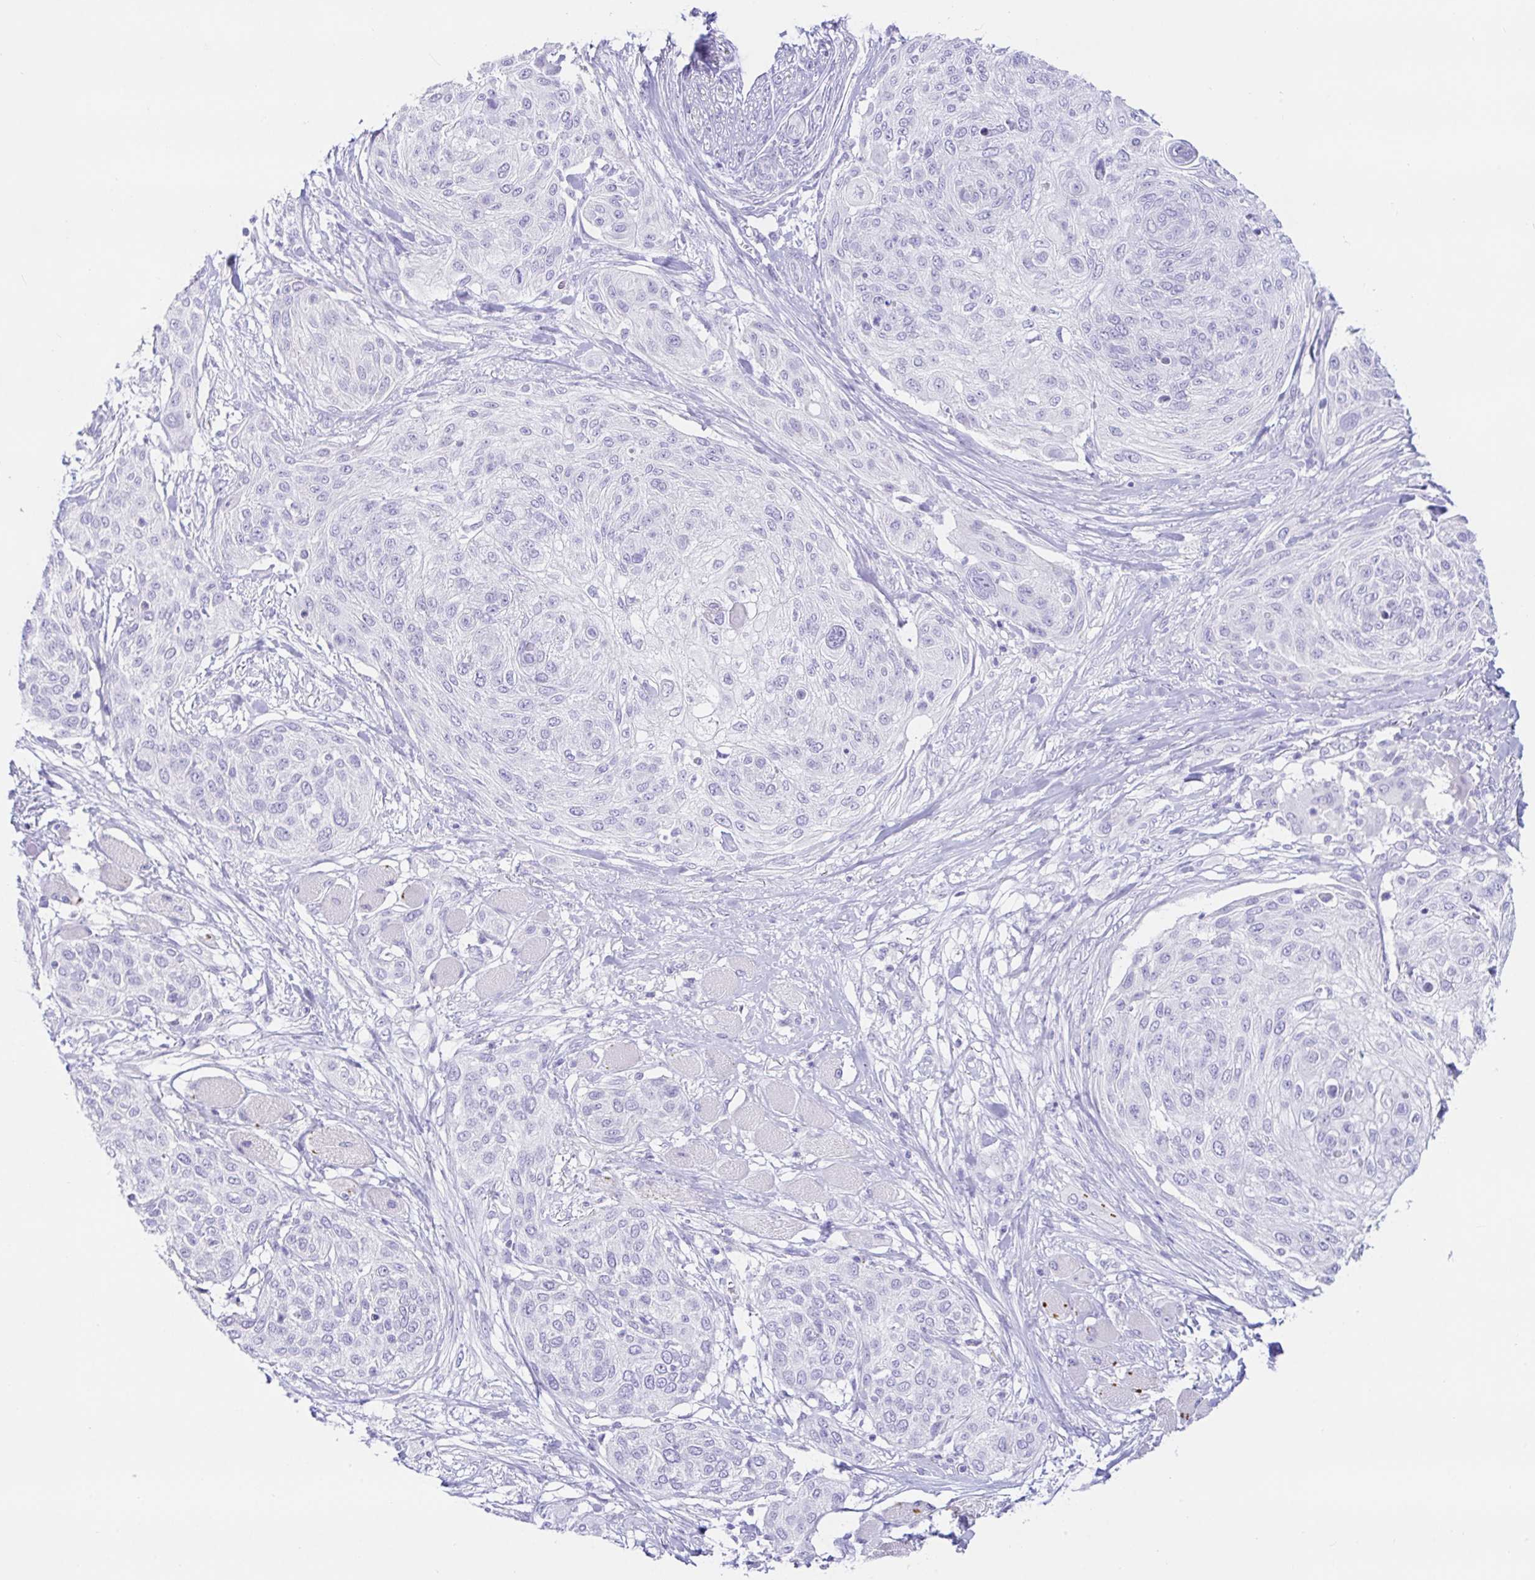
{"staining": {"intensity": "negative", "quantity": "none", "location": "none"}, "tissue": "skin cancer", "cell_type": "Tumor cells", "image_type": "cancer", "snomed": [{"axis": "morphology", "description": "Squamous cell carcinoma, NOS"}, {"axis": "topography", "description": "Skin"}], "caption": "Immunohistochemistry (IHC) histopathology image of skin cancer (squamous cell carcinoma) stained for a protein (brown), which exhibits no staining in tumor cells.", "gene": "PAX8", "patient": {"sex": "female", "age": 87}}